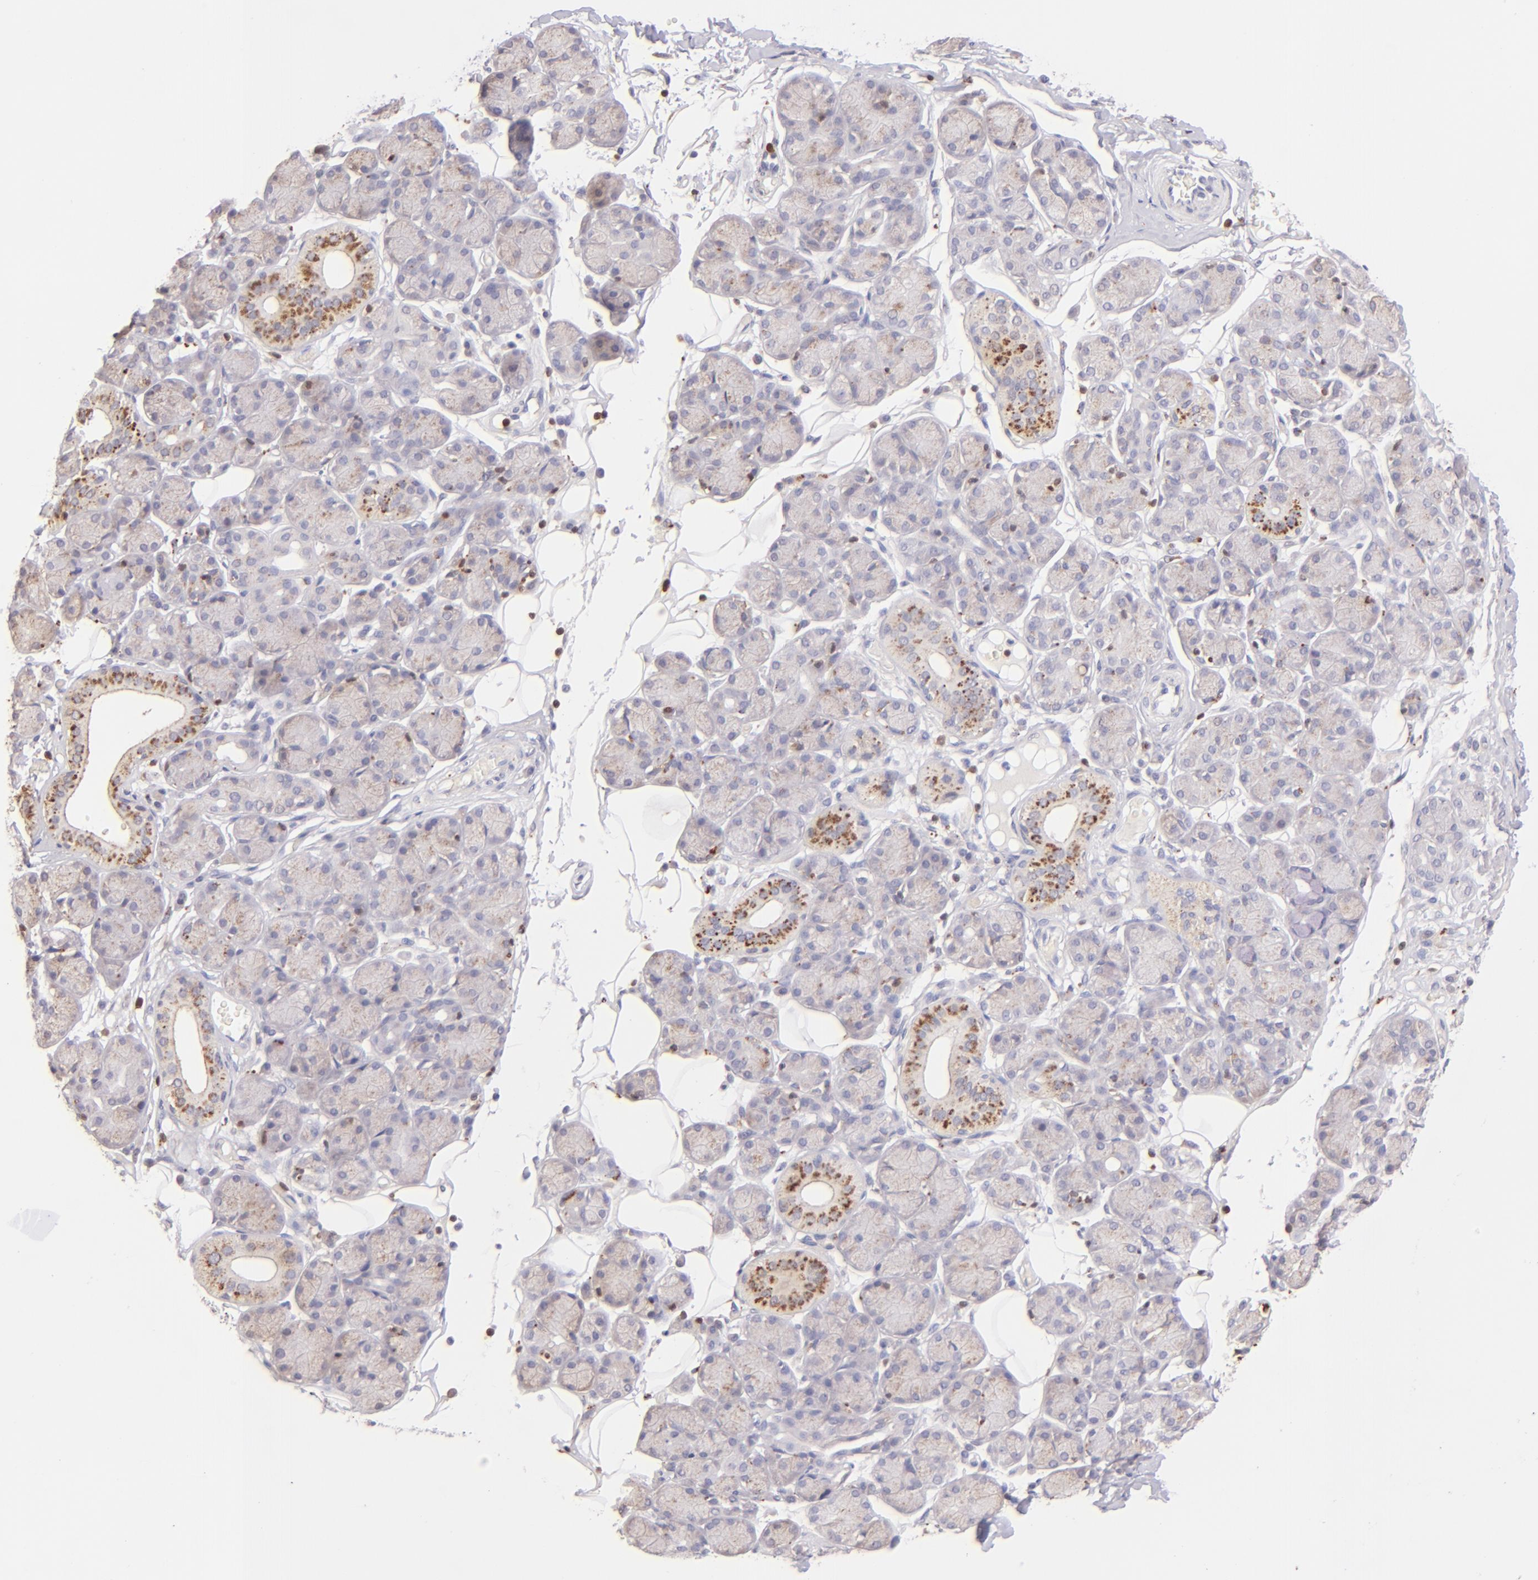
{"staining": {"intensity": "moderate", "quantity": "<25%", "location": "cytoplasmic/membranous"}, "tissue": "salivary gland", "cell_type": "Glandular cells", "image_type": "normal", "snomed": [{"axis": "morphology", "description": "Normal tissue, NOS"}, {"axis": "topography", "description": "Salivary gland"}], "caption": "Protein staining of normal salivary gland reveals moderate cytoplasmic/membranous positivity in approximately <25% of glandular cells.", "gene": "ZAP70", "patient": {"sex": "male", "age": 54}}